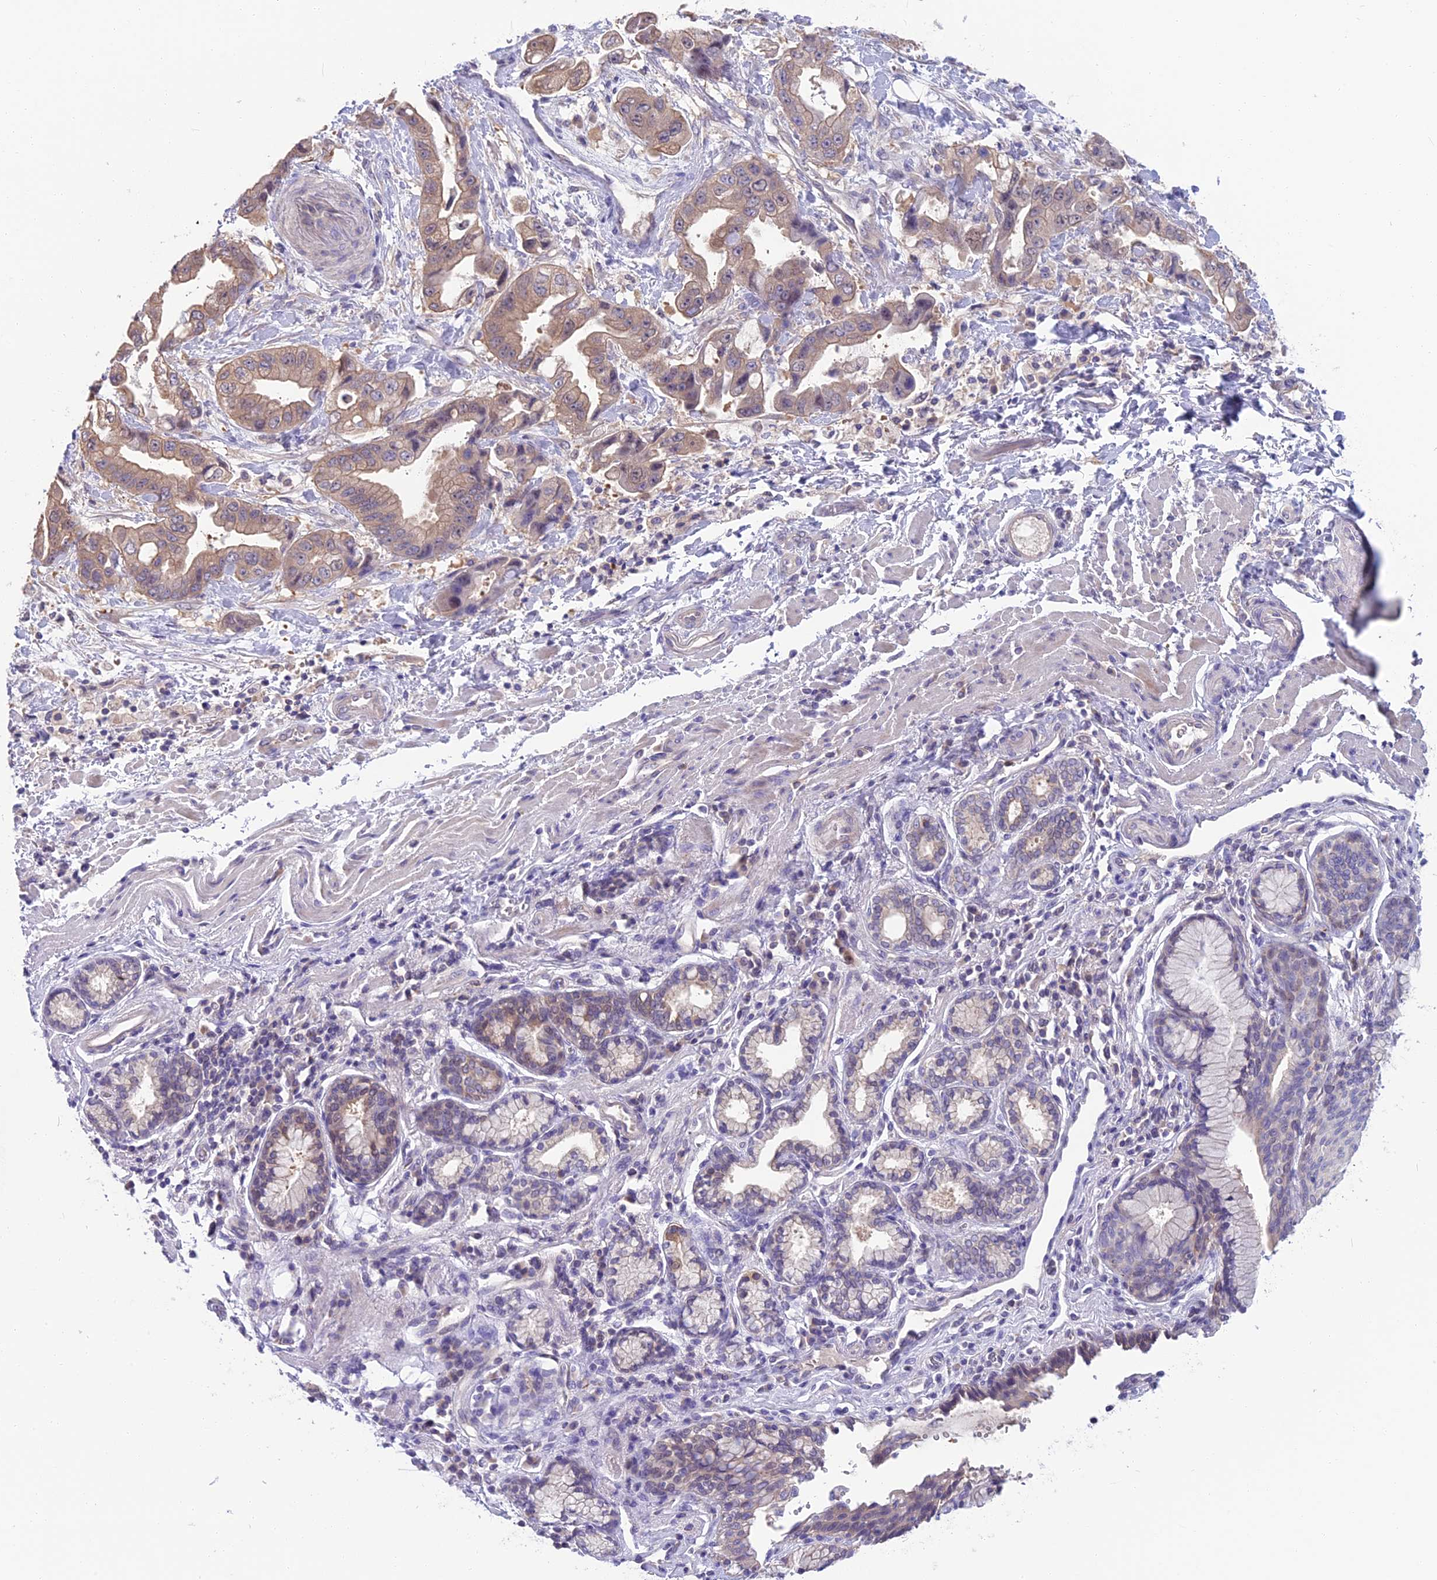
{"staining": {"intensity": "weak", "quantity": "25%-75%", "location": "cytoplasmic/membranous"}, "tissue": "stomach cancer", "cell_type": "Tumor cells", "image_type": "cancer", "snomed": [{"axis": "morphology", "description": "Adenocarcinoma, NOS"}, {"axis": "topography", "description": "Stomach"}], "caption": "A low amount of weak cytoplasmic/membranous expression is seen in about 25%-75% of tumor cells in stomach adenocarcinoma tissue.", "gene": "SNAP91", "patient": {"sex": "male", "age": 62}}